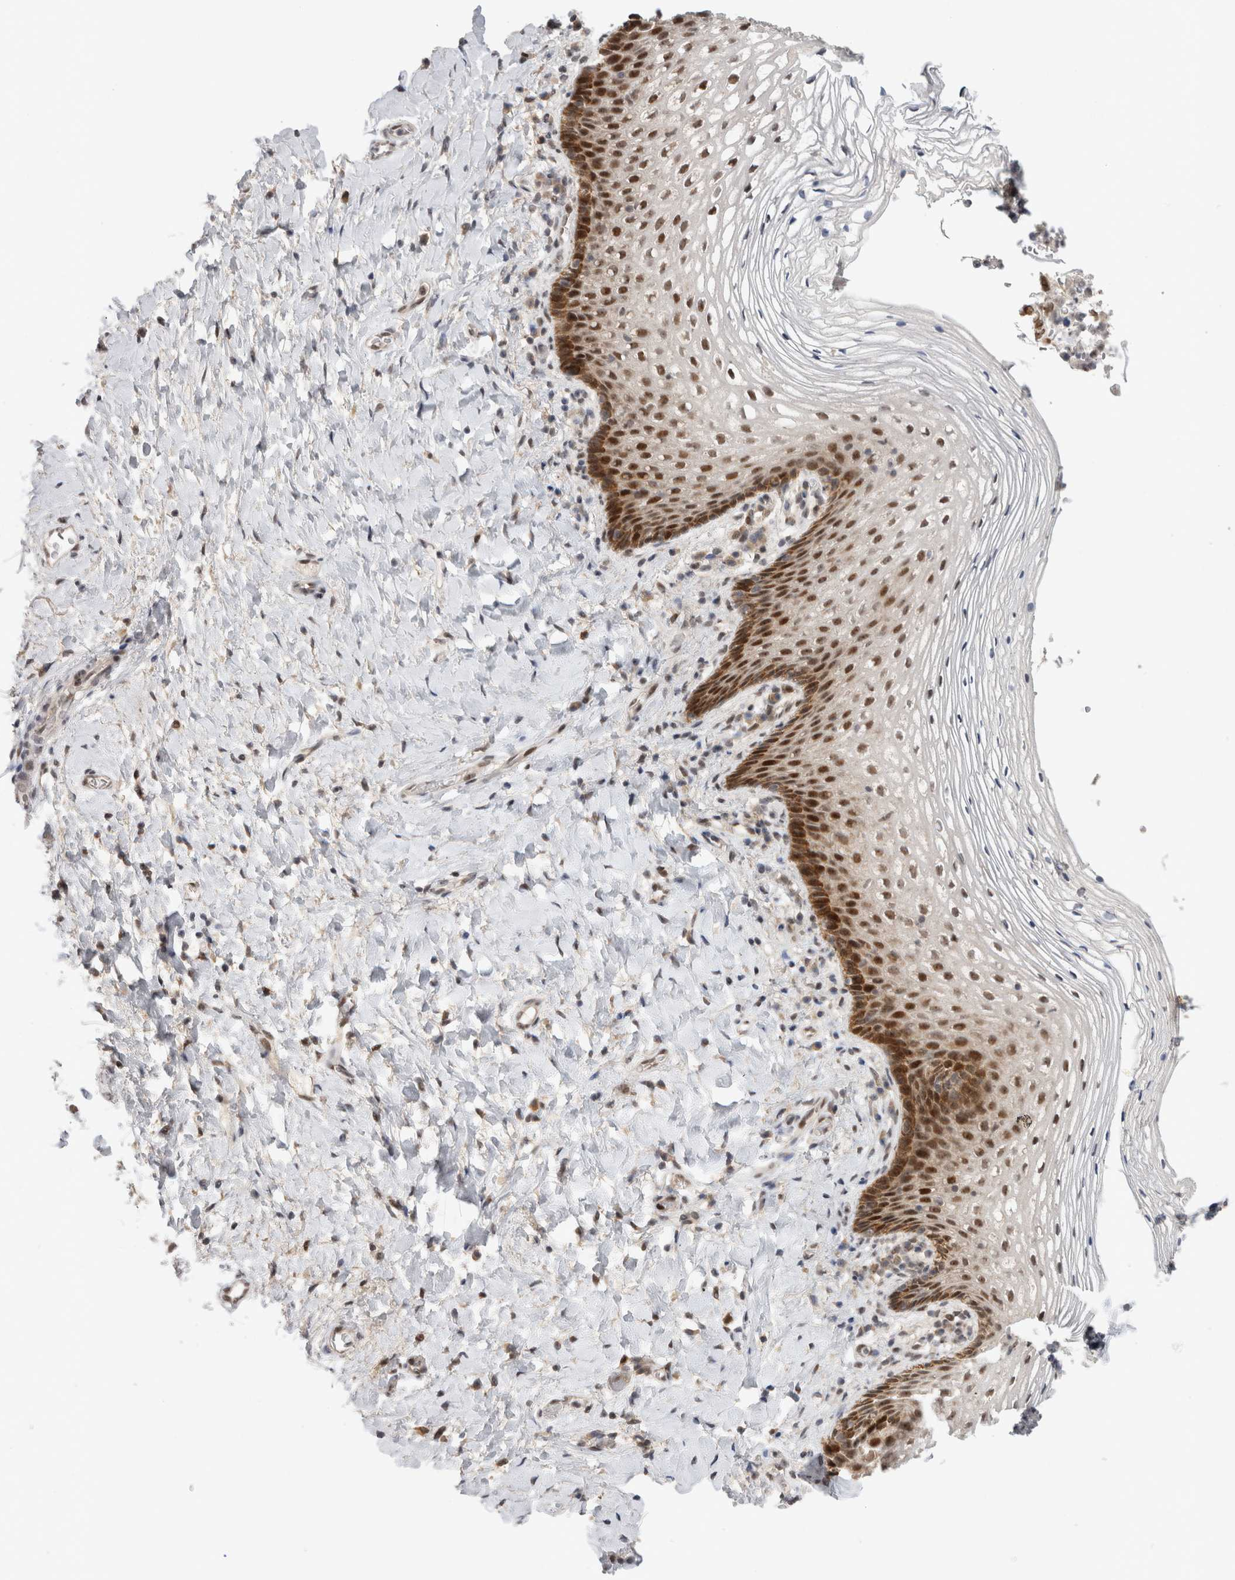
{"staining": {"intensity": "strong", "quantity": ">75%", "location": "nuclear"}, "tissue": "vagina", "cell_type": "Squamous epithelial cells", "image_type": "normal", "snomed": [{"axis": "morphology", "description": "Normal tissue, NOS"}, {"axis": "topography", "description": "Vagina"}], "caption": "This image displays benign vagina stained with immunohistochemistry to label a protein in brown. The nuclear of squamous epithelial cells show strong positivity for the protein. Nuclei are counter-stained blue.", "gene": "ZNF521", "patient": {"sex": "female", "age": 60}}